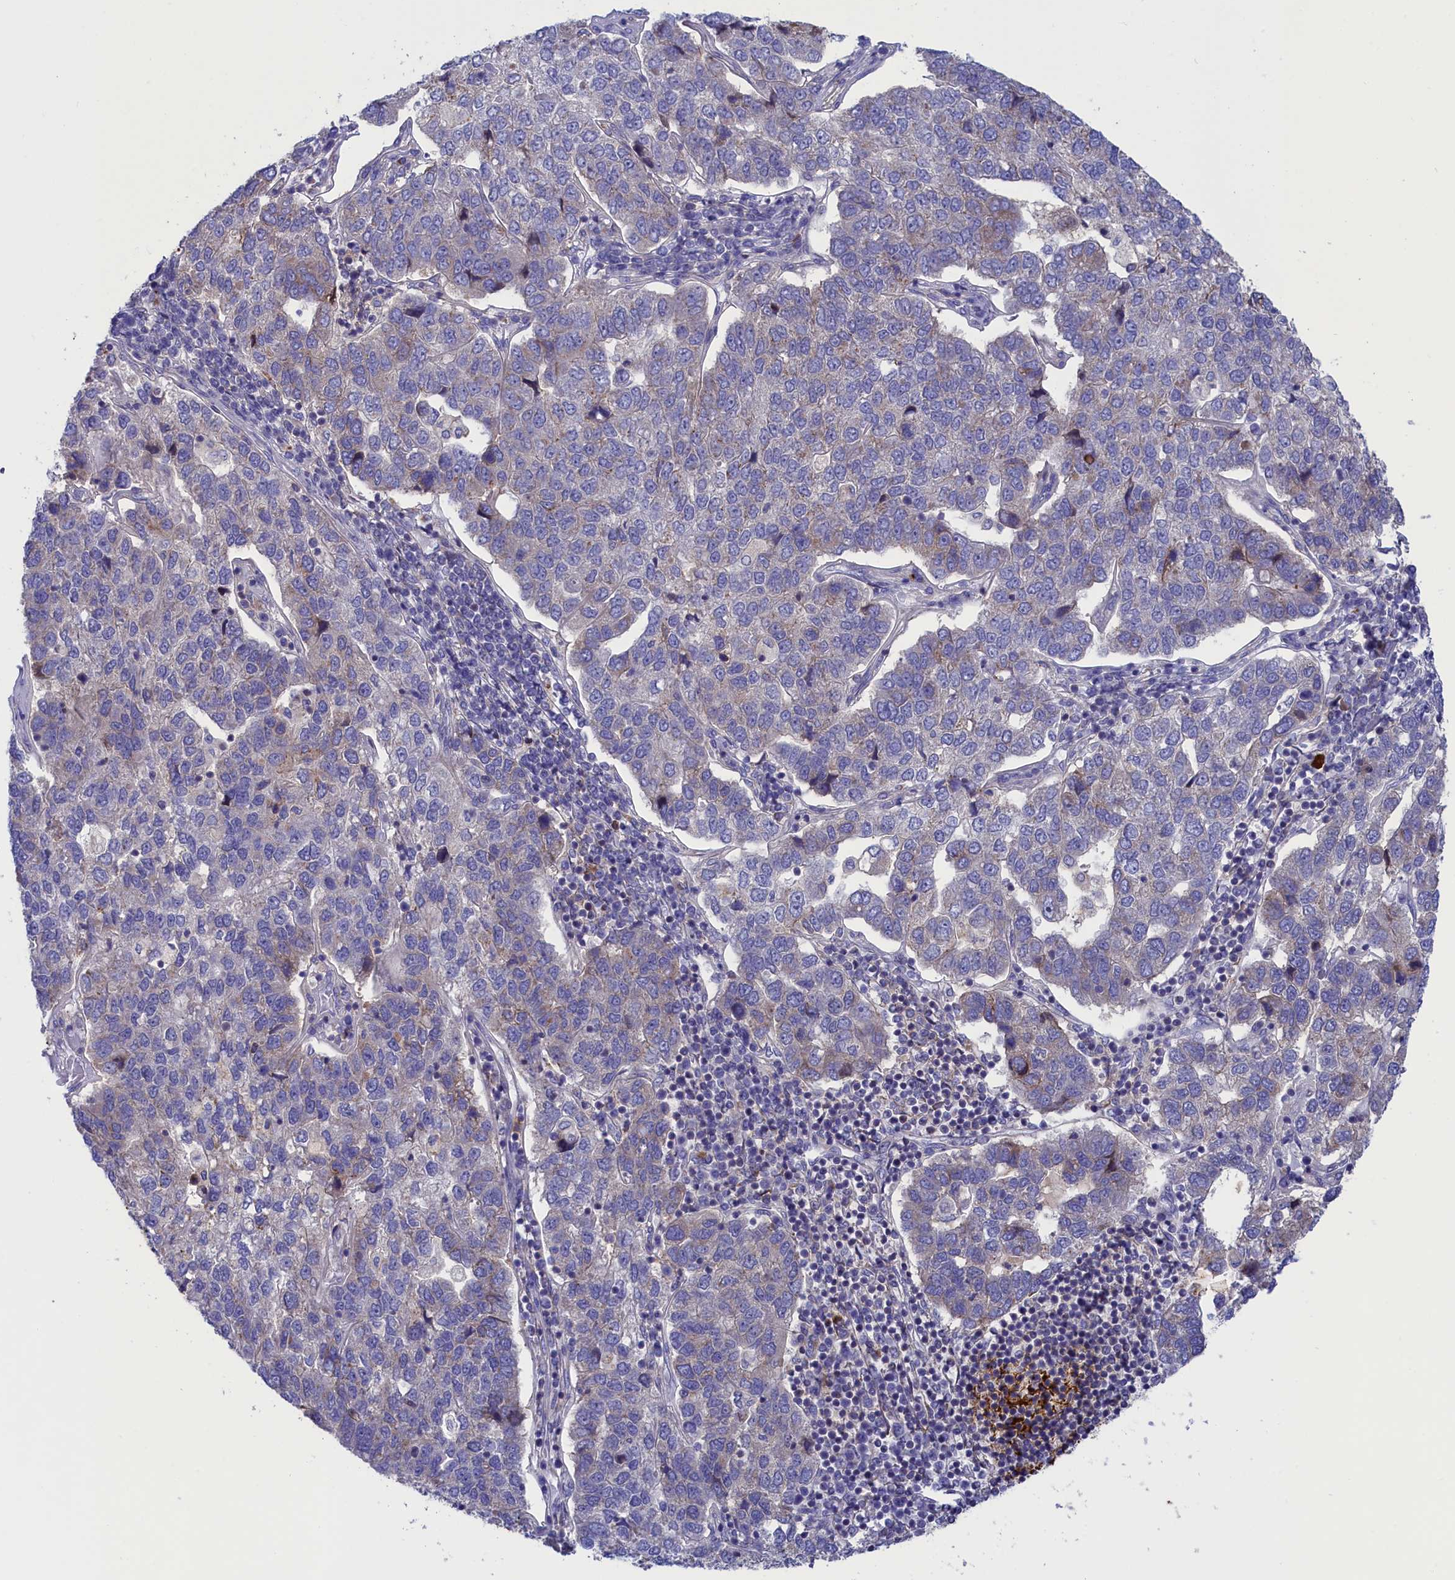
{"staining": {"intensity": "negative", "quantity": "none", "location": "none"}, "tissue": "pancreatic cancer", "cell_type": "Tumor cells", "image_type": "cancer", "snomed": [{"axis": "morphology", "description": "Adenocarcinoma, NOS"}, {"axis": "topography", "description": "Pancreas"}], "caption": "Protein analysis of pancreatic cancer demonstrates no significant positivity in tumor cells. The staining is performed using DAB (3,3'-diaminobenzidine) brown chromogen with nuclei counter-stained in using hematoxylin.", "gene": "SCAMP4", "patient": {"sex": "female", "age": 61}}